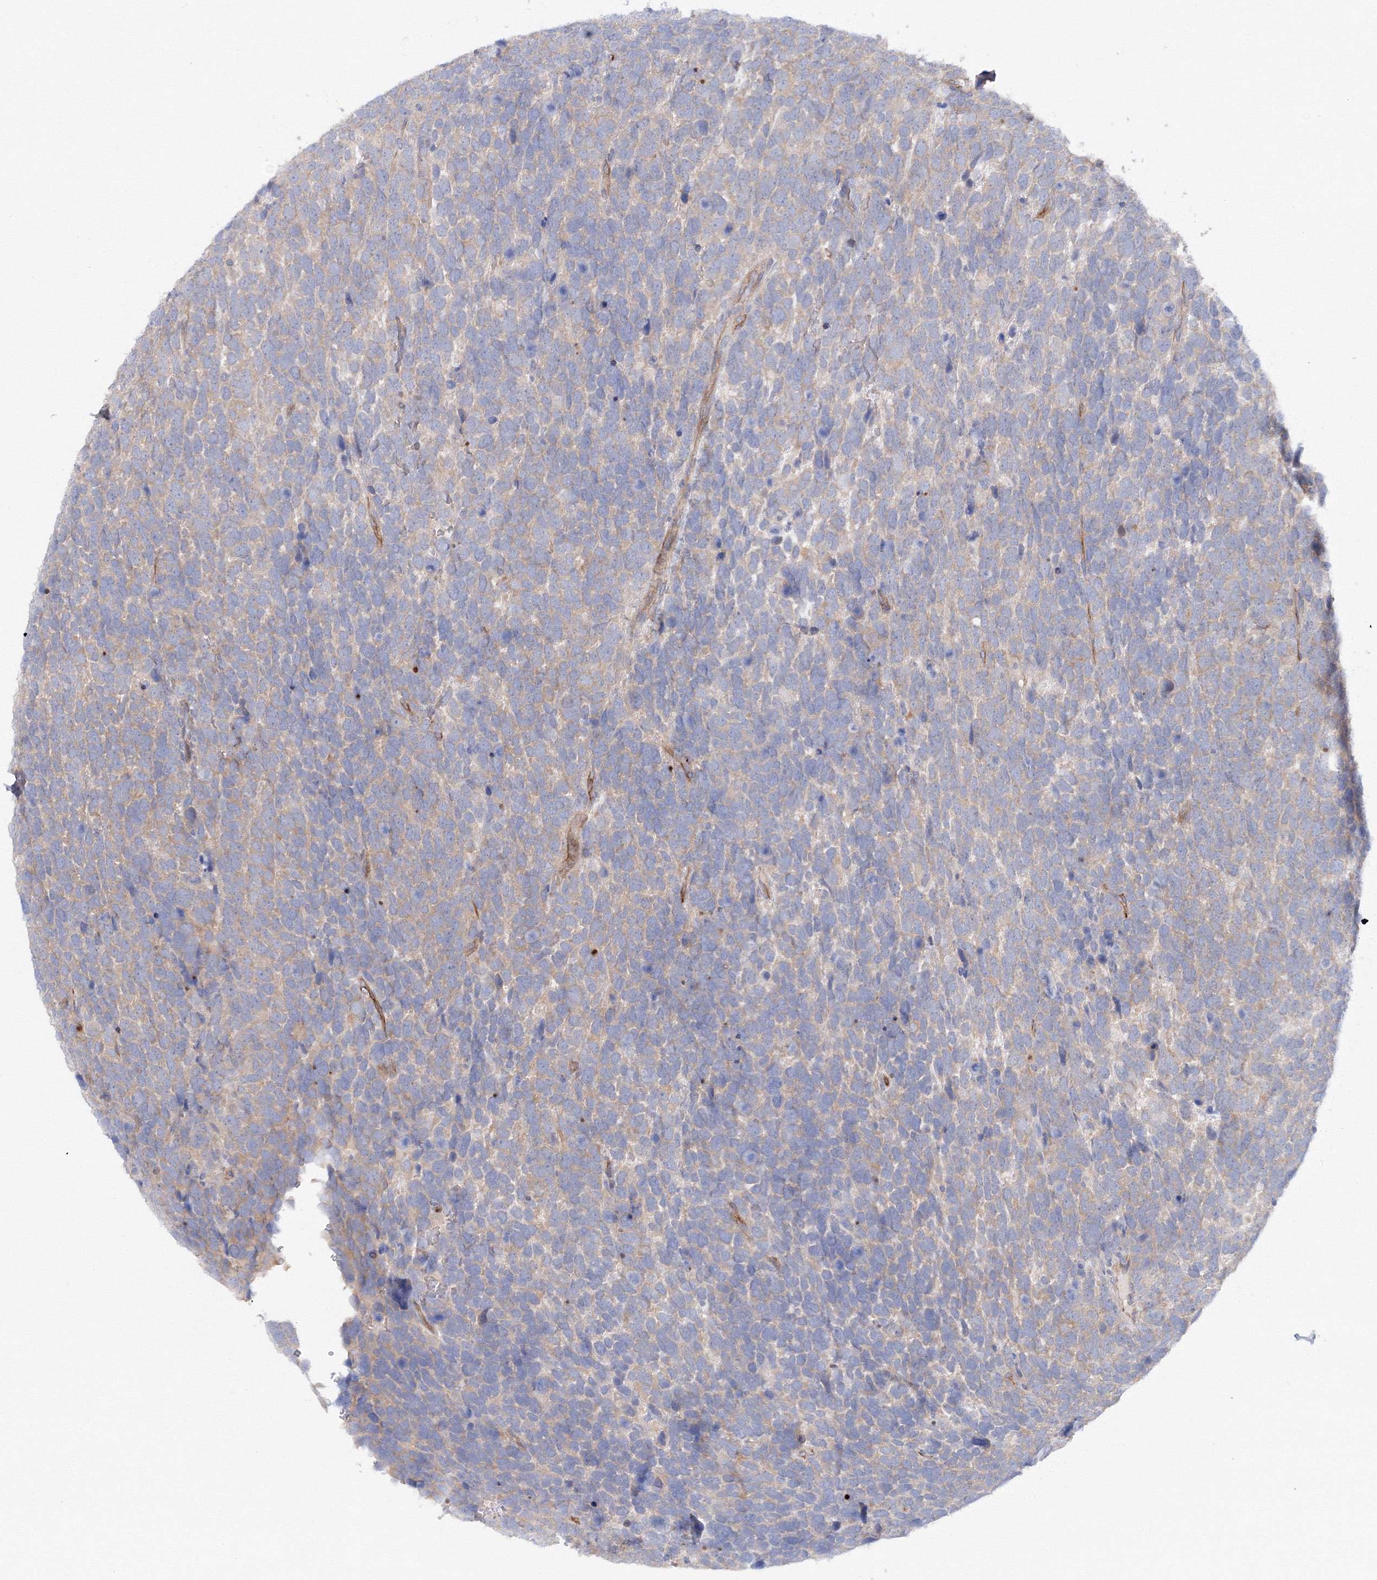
{"staining": {"intensity": "weak", "quantity": "25%-75%", "location": "cytoplasmic/membranous"}, "tissue": "urothelial cancer", "cell_type": "Tumor cells", "image_type": "cancer", "snomed": [{"axis": "morphology", "description": "Urothelial carcinoma, High grade"}, {"axis": "topography", "description": "Urinary bladder"}], "caption": "Immunohistochemical staining of urothelial cancer reveals weak cytoplasmic/membranous protein positivity in approximately 25%-75% of tumor cells.", "gene": "DIS3L2", "patient": {"sex": "female", "age": 82}}